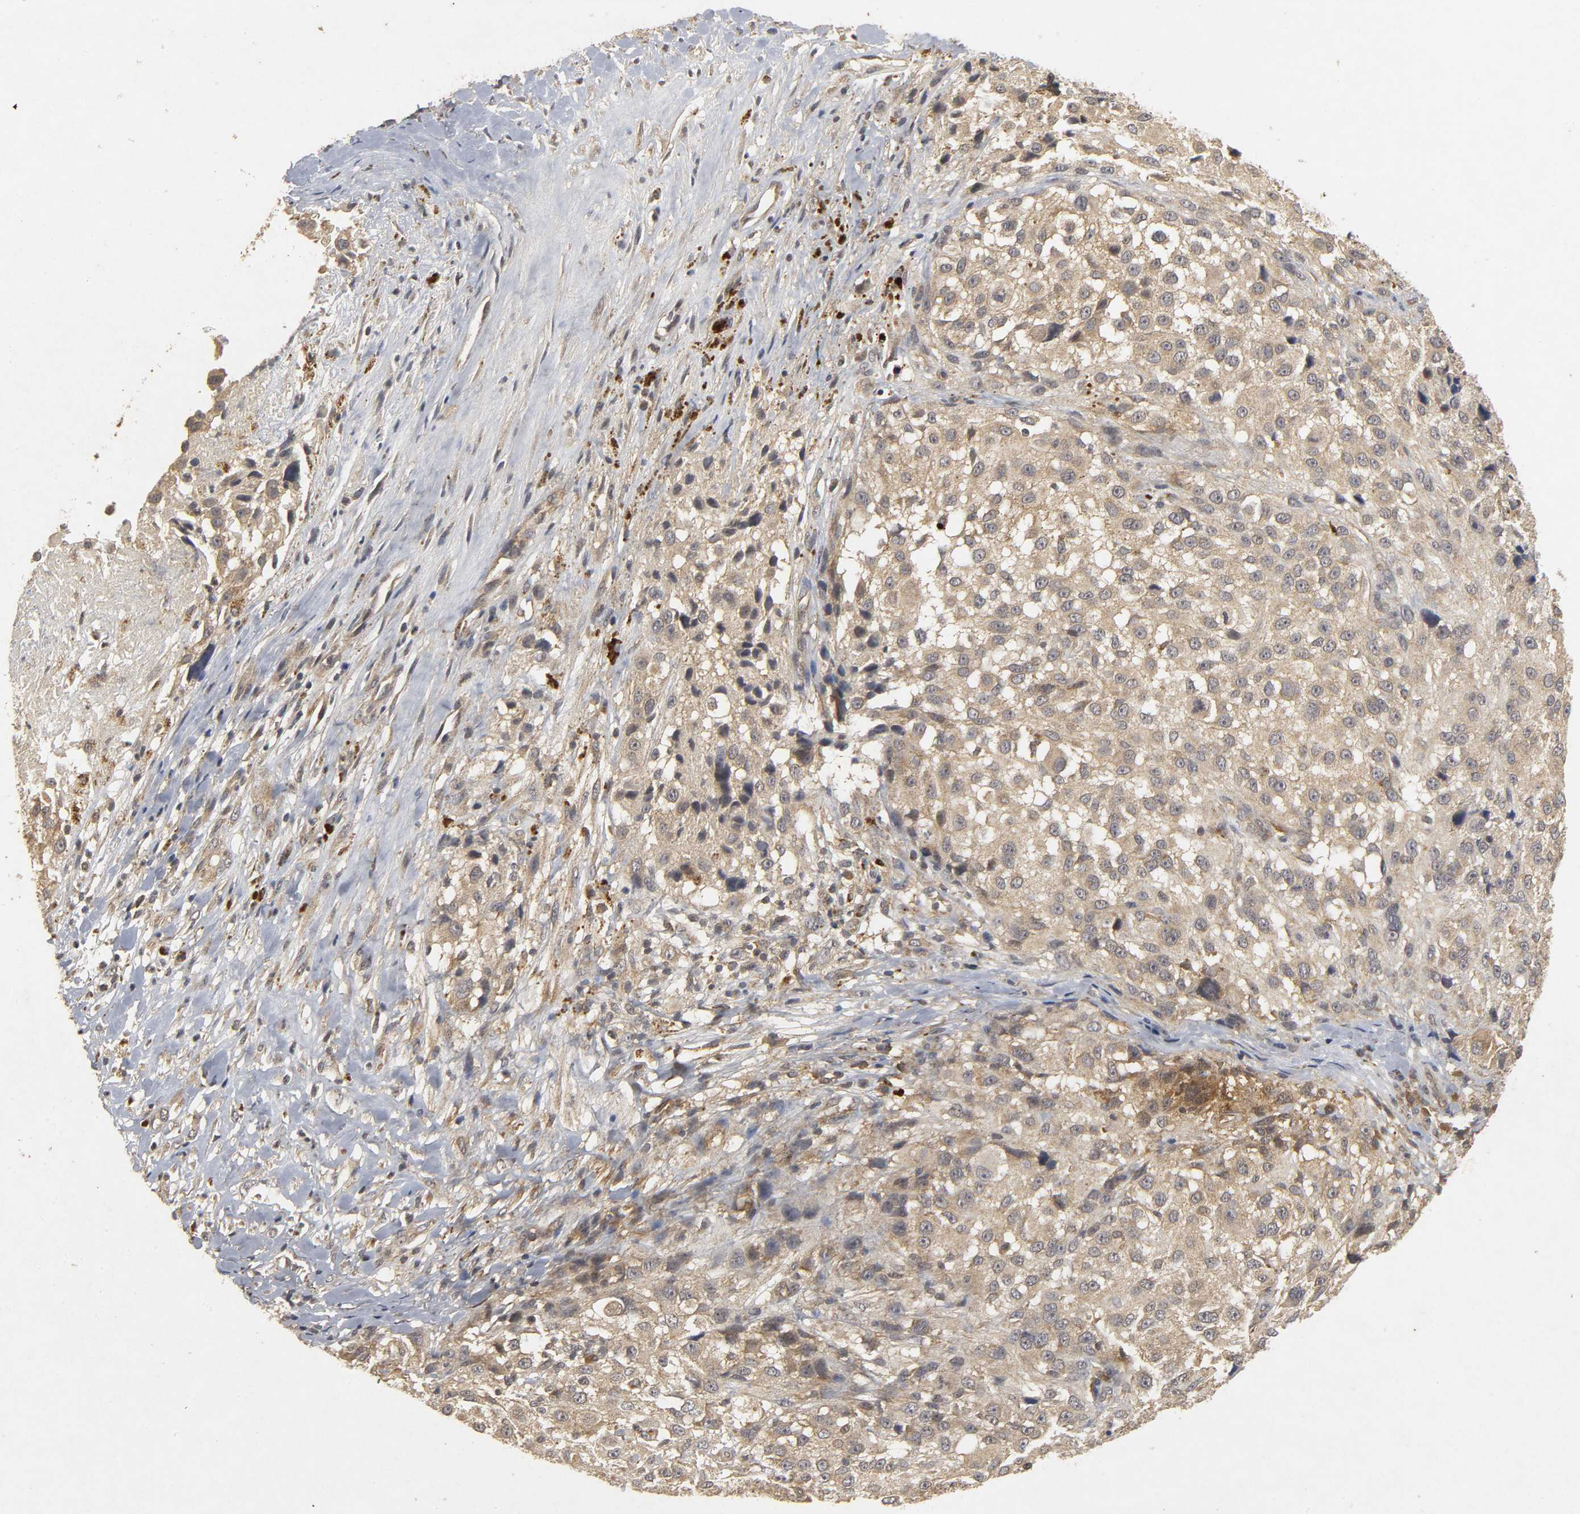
{"staining": {"intensity": "moderate", "quantity": ">75%", "location": "cytoplasmic/membranous"}, "tissue": "melanoma", "cell_type": "Tumor cells", "image_type": "cancer", "snomed": [{"axis": "morphology", "description": "Necrosis, NOS"}, {"axis": "morphology", "description": "Malignant melanoma, NOS"}, {"axis": "topography", "description": "Skin"}], "caption": "About >75% of tumor cells in human malignant melanoma demonstrate moderate cytoplasmic/membranous protein expression as visualized by brown immunohistochemical staining.", "gene": "TRAF6", "patient": {"sex": "female", "age": 87}}